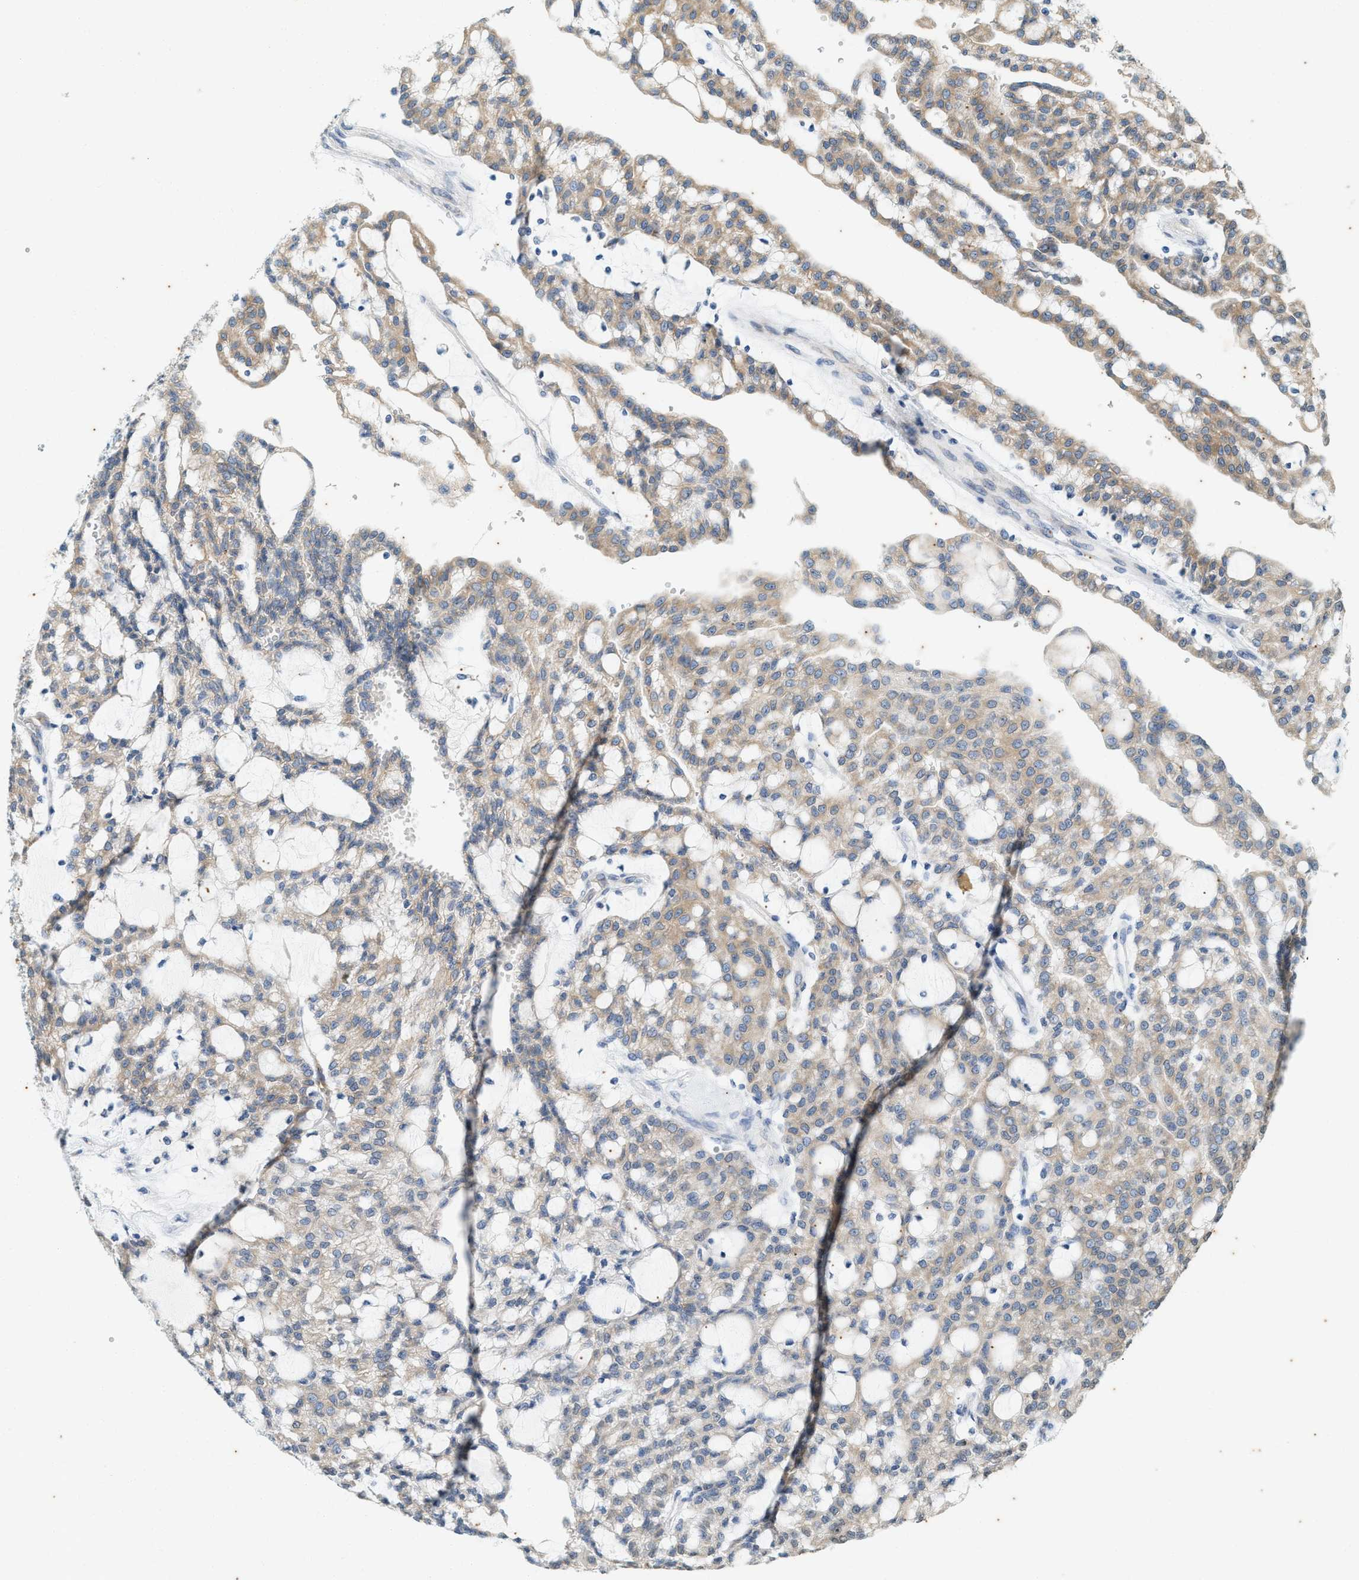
{"staining": {"intensity": "weak", "quantity": "25%-75%", "location": "cytoplasmic/membranous"}, "tissue": "renal cancer", "cell_type": "Tumor cells", "image_type": "cancer", "snomed": [{"axis": "morphology", "description": "Adenocarcinoma, NOS"}, {"axis": "topography", "description": "Kidney"}], "caption": "High-magnification brightfield microscopy of adenocarcinoma (renal) stained with DAB (brown) and counterstained with hematoxylin (blue). tumor cells exhibit weak cytoplasmic/membranous expression is identified in about25%-75% of cells. (DAB (3,3'-diaminobenzidine) IHC with brightfield microscopy, high magnification).", "gene": "CHPF2", "patient": {"sex": "male", "age": 63}}